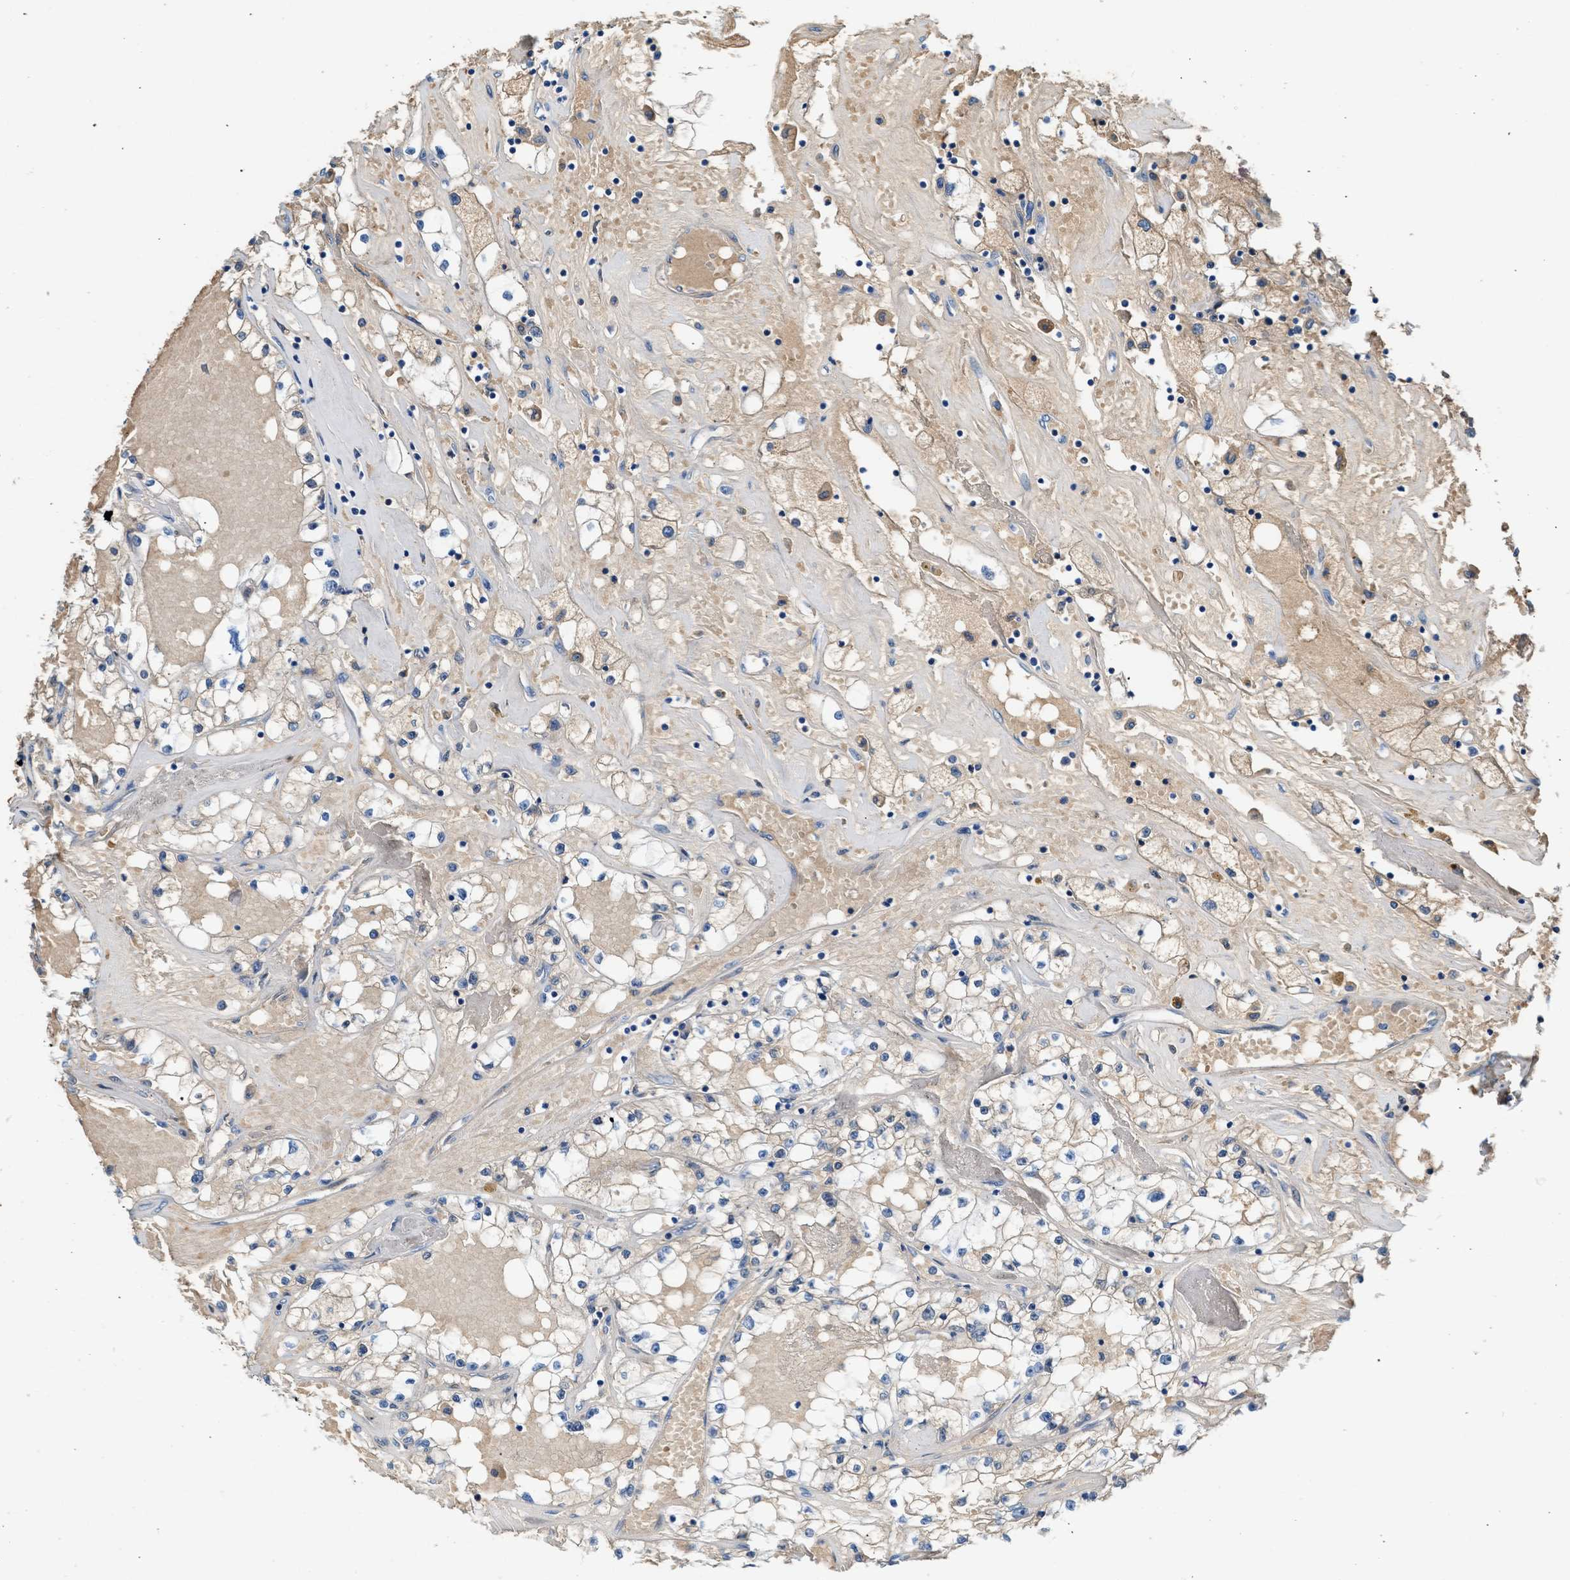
{"staining": {"intensity": "negative", "quantity": "none", "location": "none"}, "tissue": "renal cancer", "cell_type": "Tumor cells", "image_type": "cancer", "snomed": [{"axis": "morphology", "description": "Adenocarcinoma, NOS"}, {"axis": "topography", "description": "Kidney"}], "caption": "Human renal cancer (adenocarcinoma) stained for a protein using immunohistochemistry (IHC) demonstrates no expression in tumor cells.", "gene": "RWDD2B", "patient": {"sex": "male", "age": 56}}